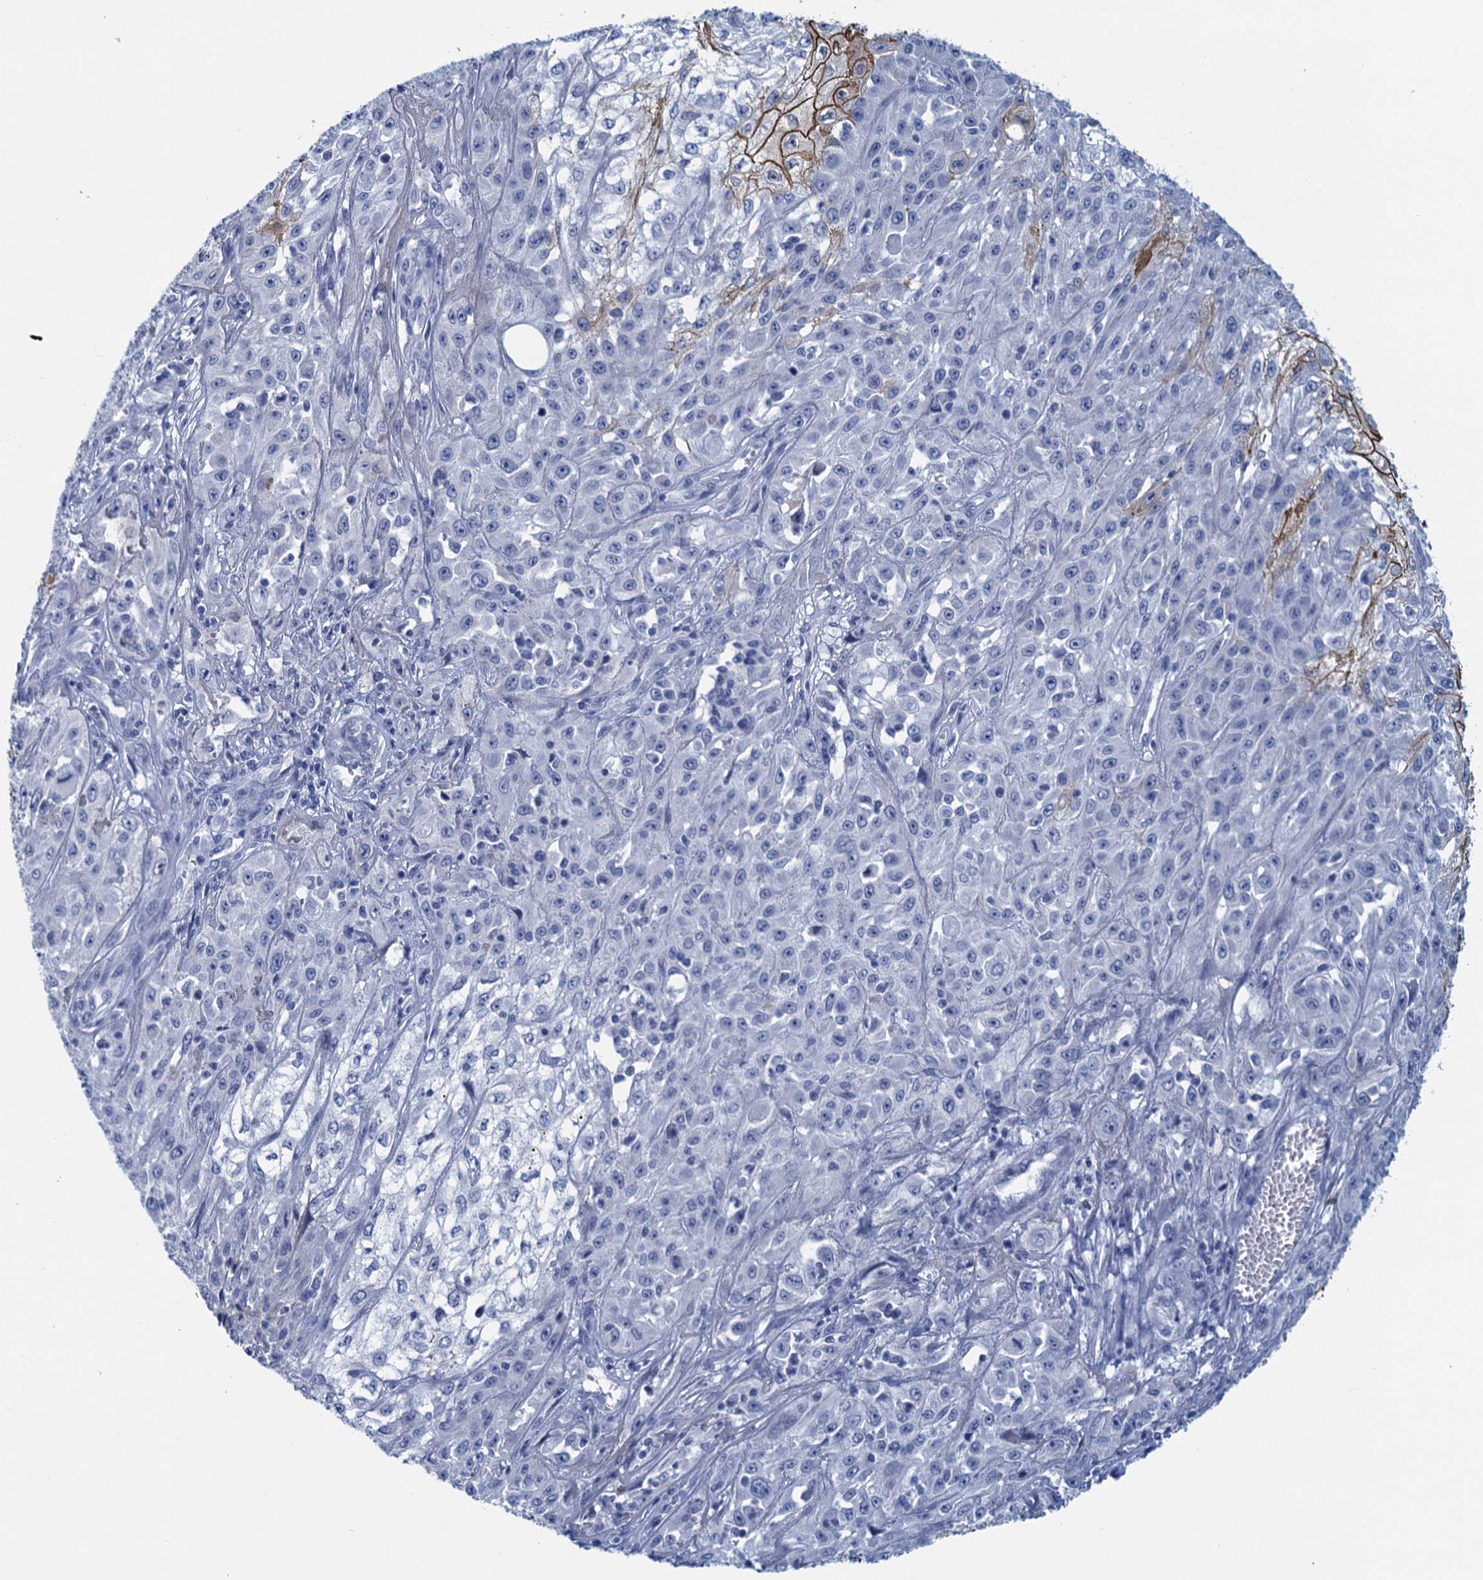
{"staining": {"intensity": "strong", "quantity": "<25%", "location": "cytoplasmic/membranous"}, "tissue": "skin cancer", "cell_type": "Tumor cells", "image_type": "cancer", "snomed": [{"axis": "morphology", "description": "Squamous cell carcinoma, NOS"}, {"axis": "morphology", "description": "Squamous cell carcinoma, metastatic, NOS"}, {"axis": "topography", "description": "Skin"}, {"axis": "topography", "description": "Lymph node"}], "caption": "Tumor cells demonstrate strong cytoplasmic/membranous expression in about <25% of cells in metastatic squamous cell carcinoma (skin).", "gene": "SCEL", "patient": {"sex": "male", "age": 75}}